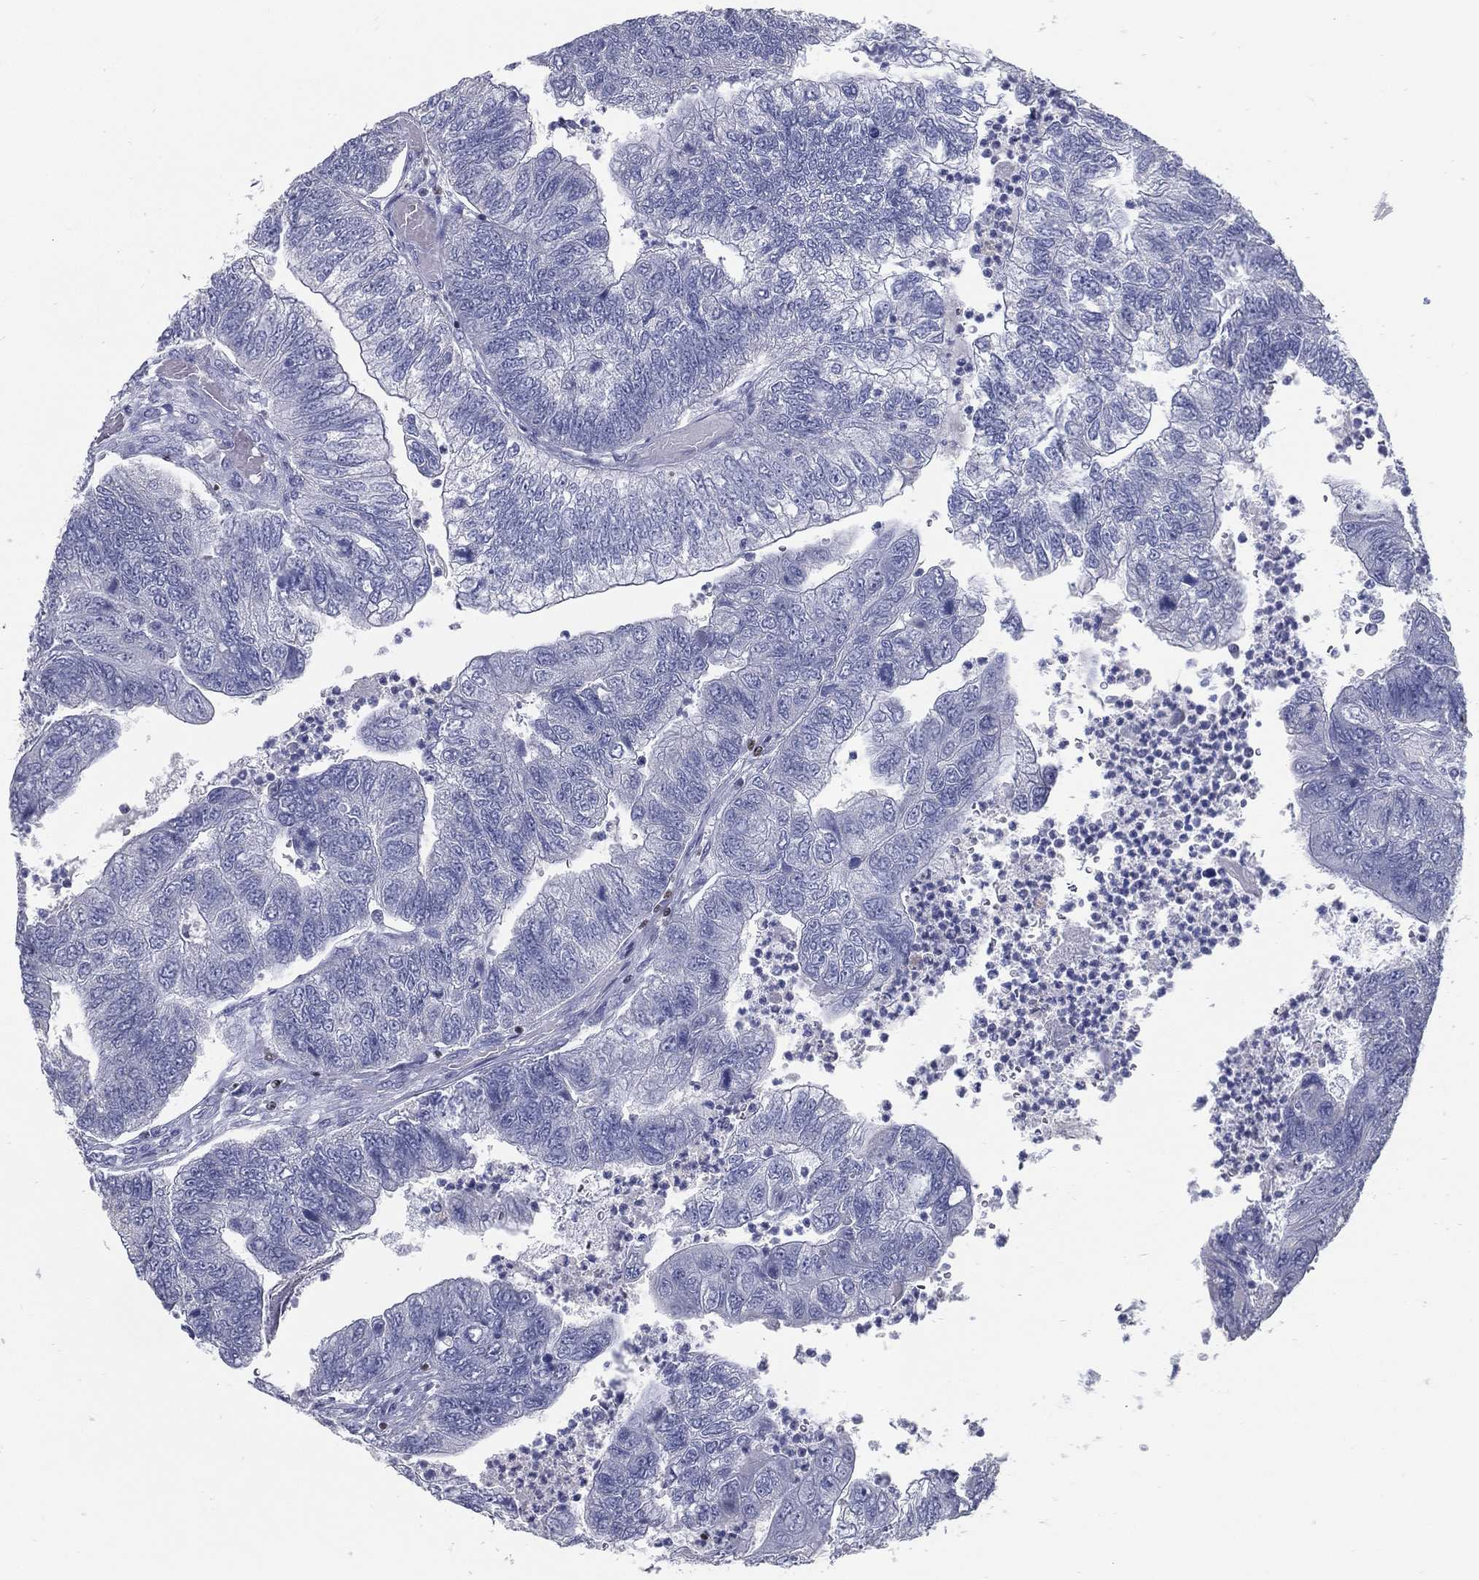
{"staining": {"intensity": "negative", "quantity": "none", "location": "none"}, "tissue": "colorectal cancer", "cell_type": "Tumor cells", "image_type": "cancer", "snomed": [{"axis": "morphology", "description": "Adenocarcinoma, NOS"}, {"axis": "topography", "description": "Colon"}], "caption": "The IHC histopathology image has no significant expression in tumor cells of colorectal cancer (adenocarcinoma) tissue. (DAB (3,3'-diaminobenzidine) immunohistochemistry visualized using brightfield microscopy, high magnification).", "gene": "PYHIN1", "patient": {"sex": "female", "age": 67}}